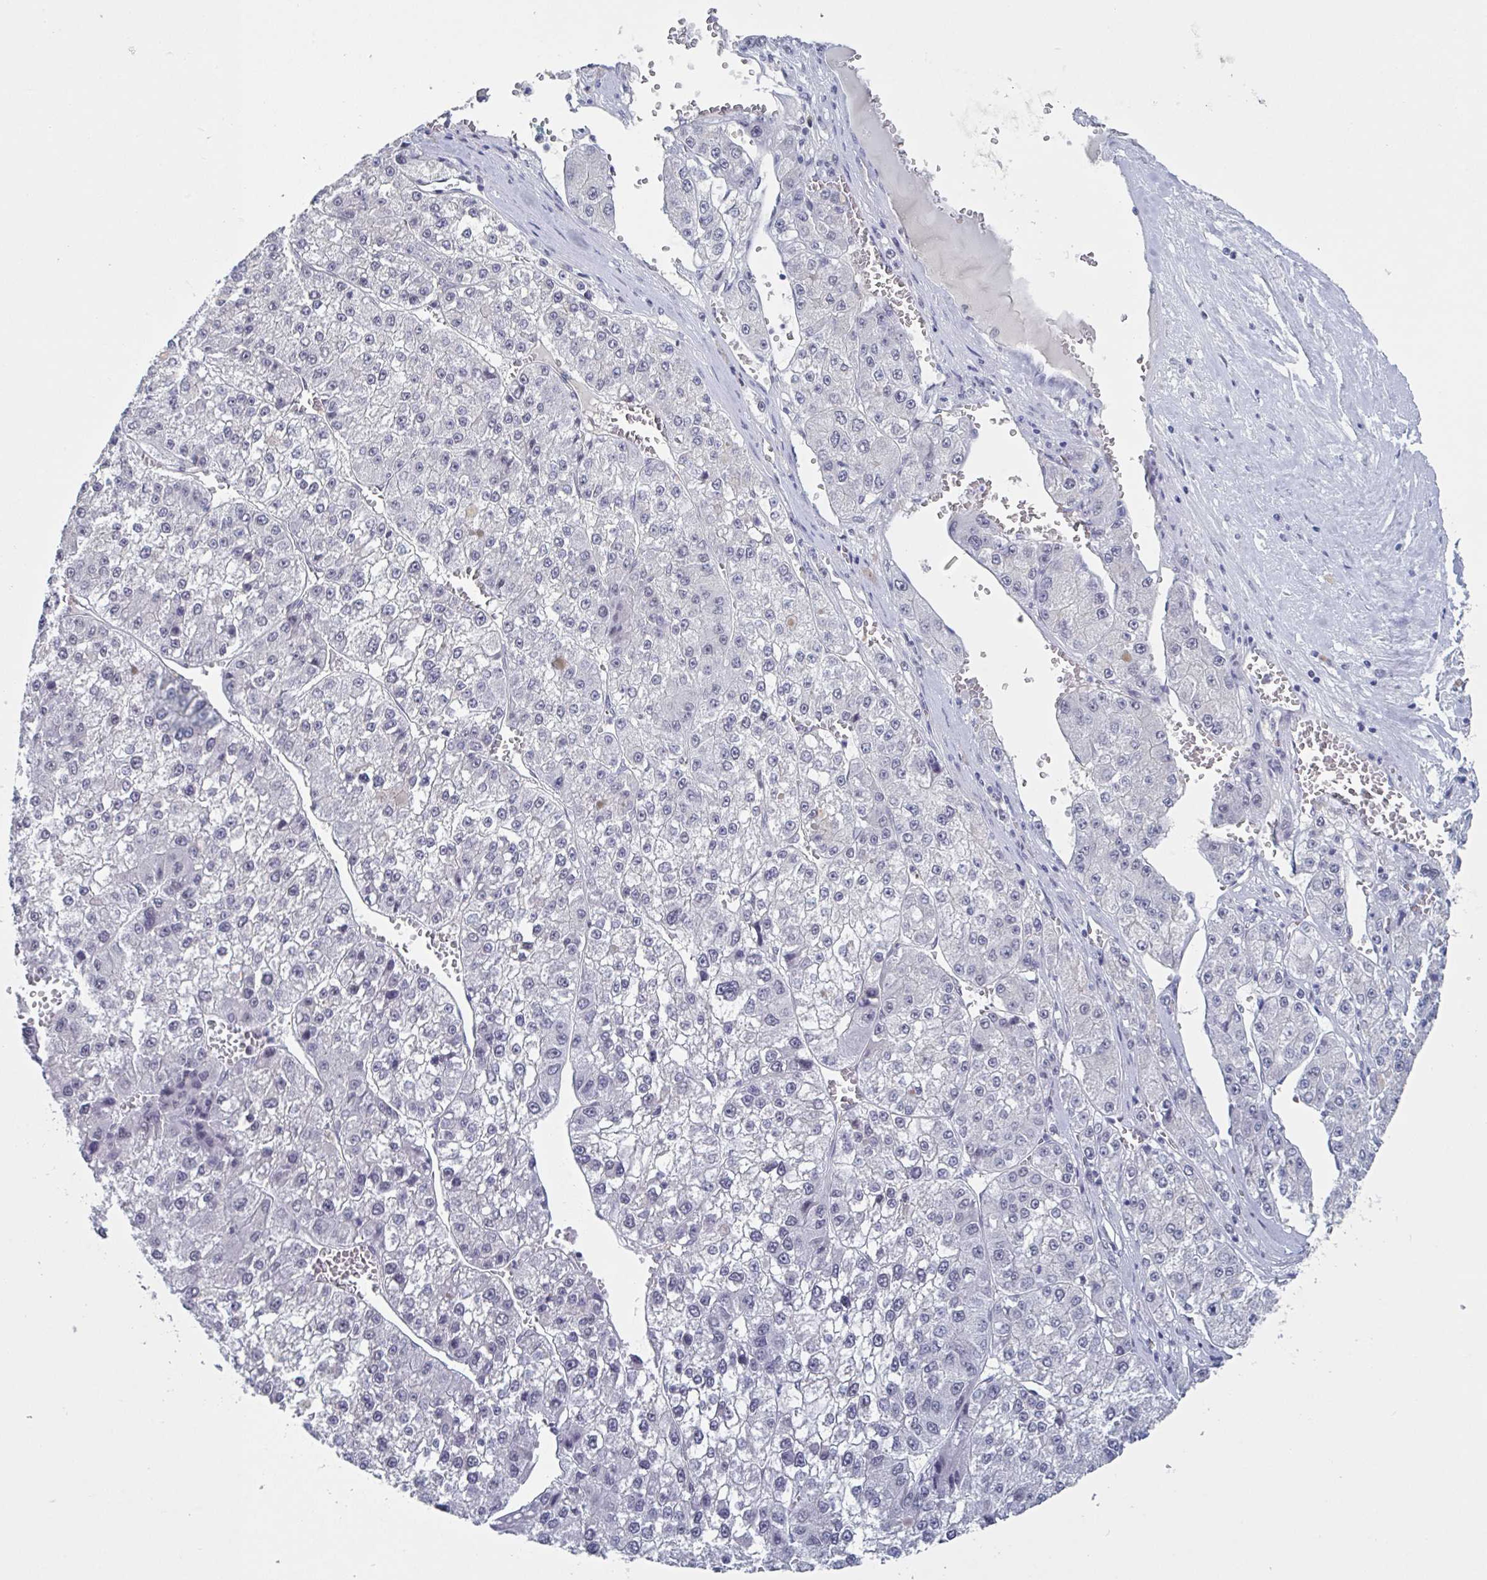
{"staining": {"intensity": "negative", "quantity": "none", "location": "none"}, "tissue": "liver cancer", "cell_type": "Tumor cells", "image_type": "cancer", "snomed": [{"axis": "morphology", "description": "Carcinoma, Hepatocellular, NOS"}, {"axis": "topography", "description": "Liver"}], "caption": "There is no significant staining in tumor cells of liver cancer (hepatocellular carcinoma).", "gene": "KDM4D", "patient": {"sex": "female", "age": 73}}